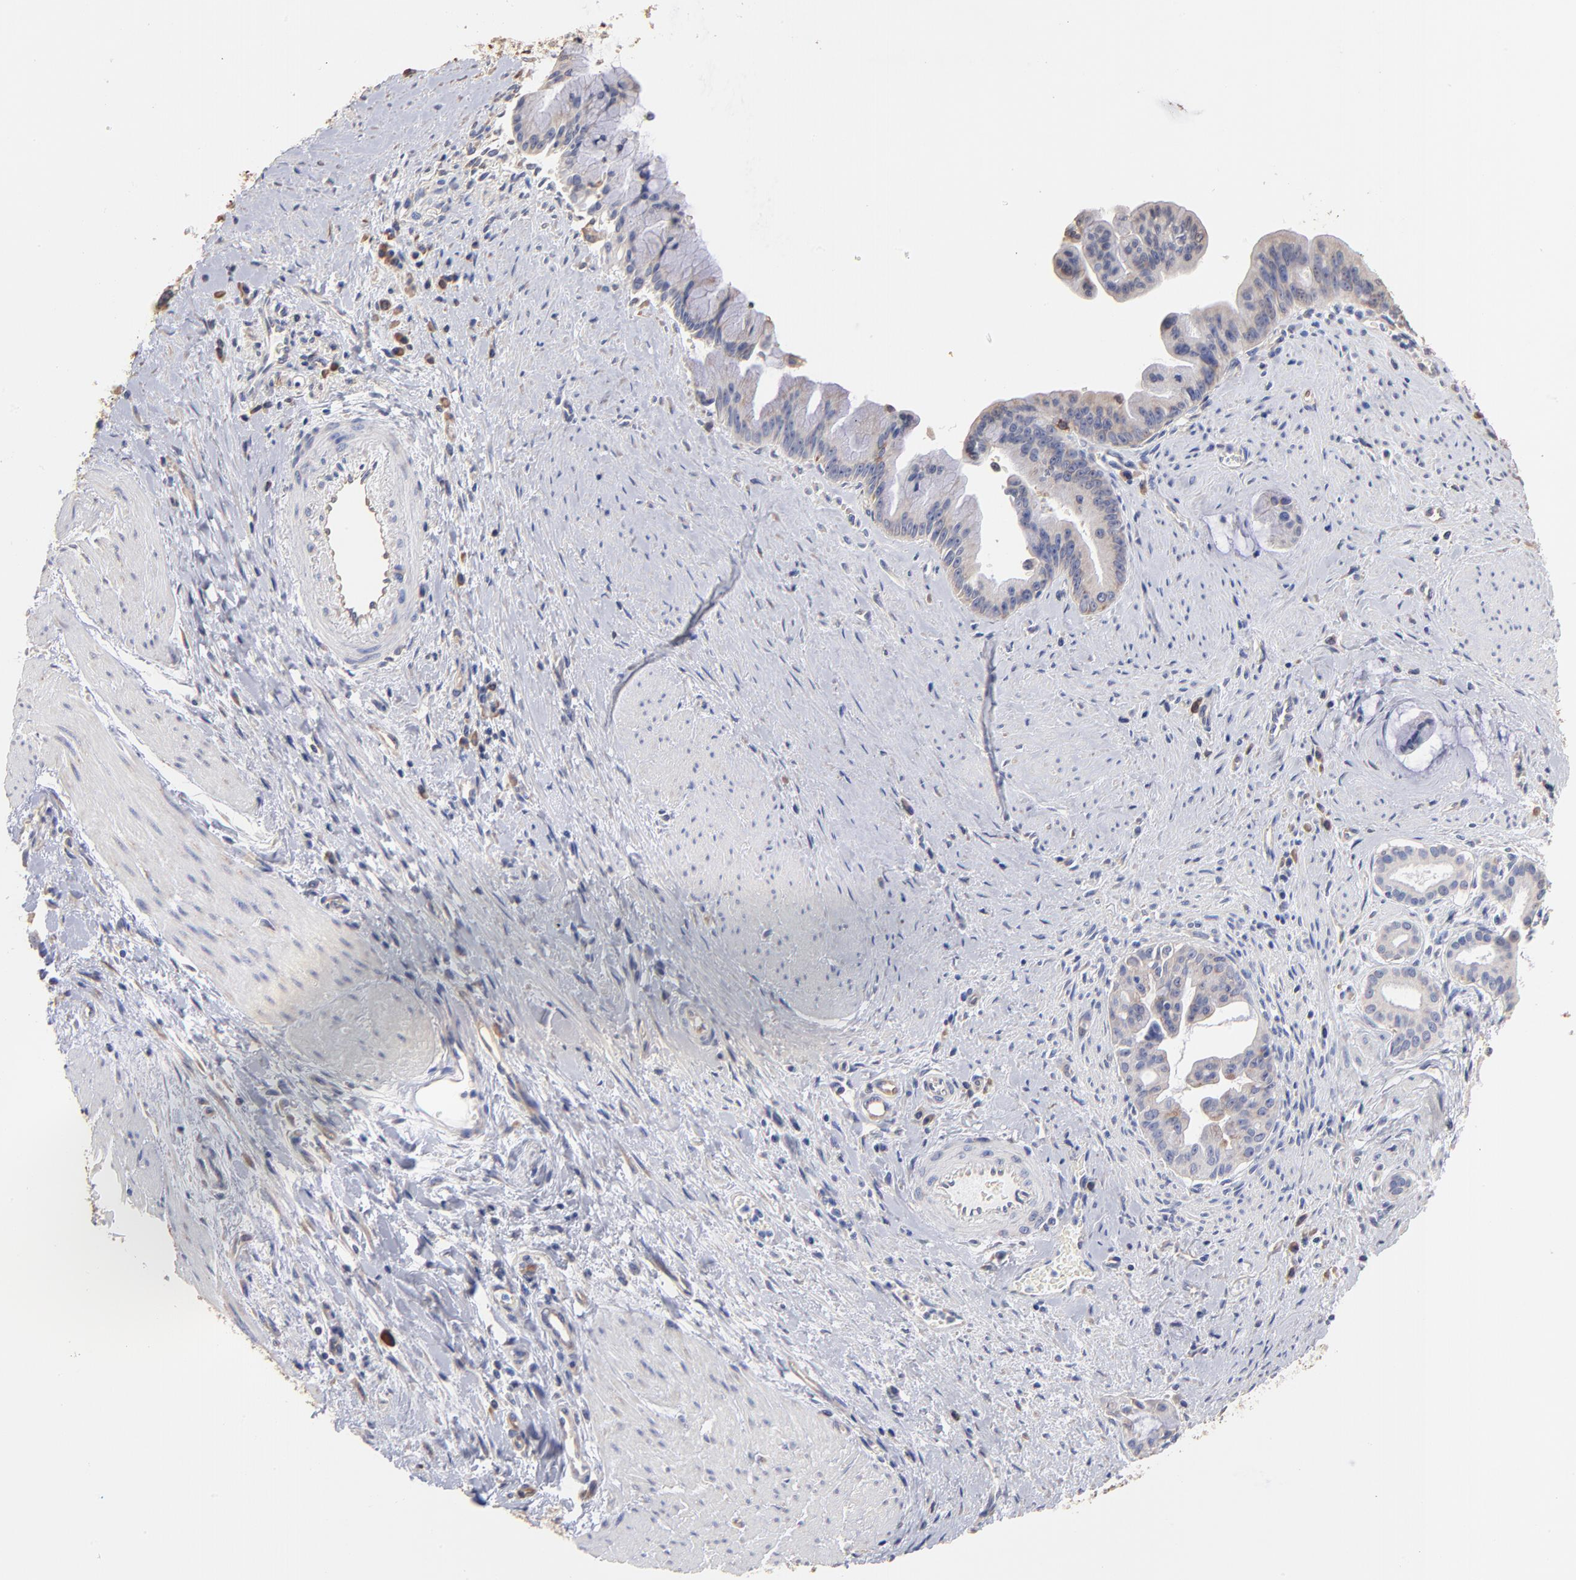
{"staining": {"intensity": "negative", "quantity": "none", "location": "none"}, "tissue": "pancreatic cancer", "cell_type": "Tumor cells", "image_type": "cancer", "snomed": [{"axis": "morphology", "description": "Adenocarcinoma, NOS"}, {"axis": "topography", "description": "Pancreas"}], "caption": "Photomicrograph shows no significant protein positivity in tumor cells of pancreatic cancer (adenocarcinoma).", "gene": "RPL9", "patient": {"sex": "male", "age": 59}}